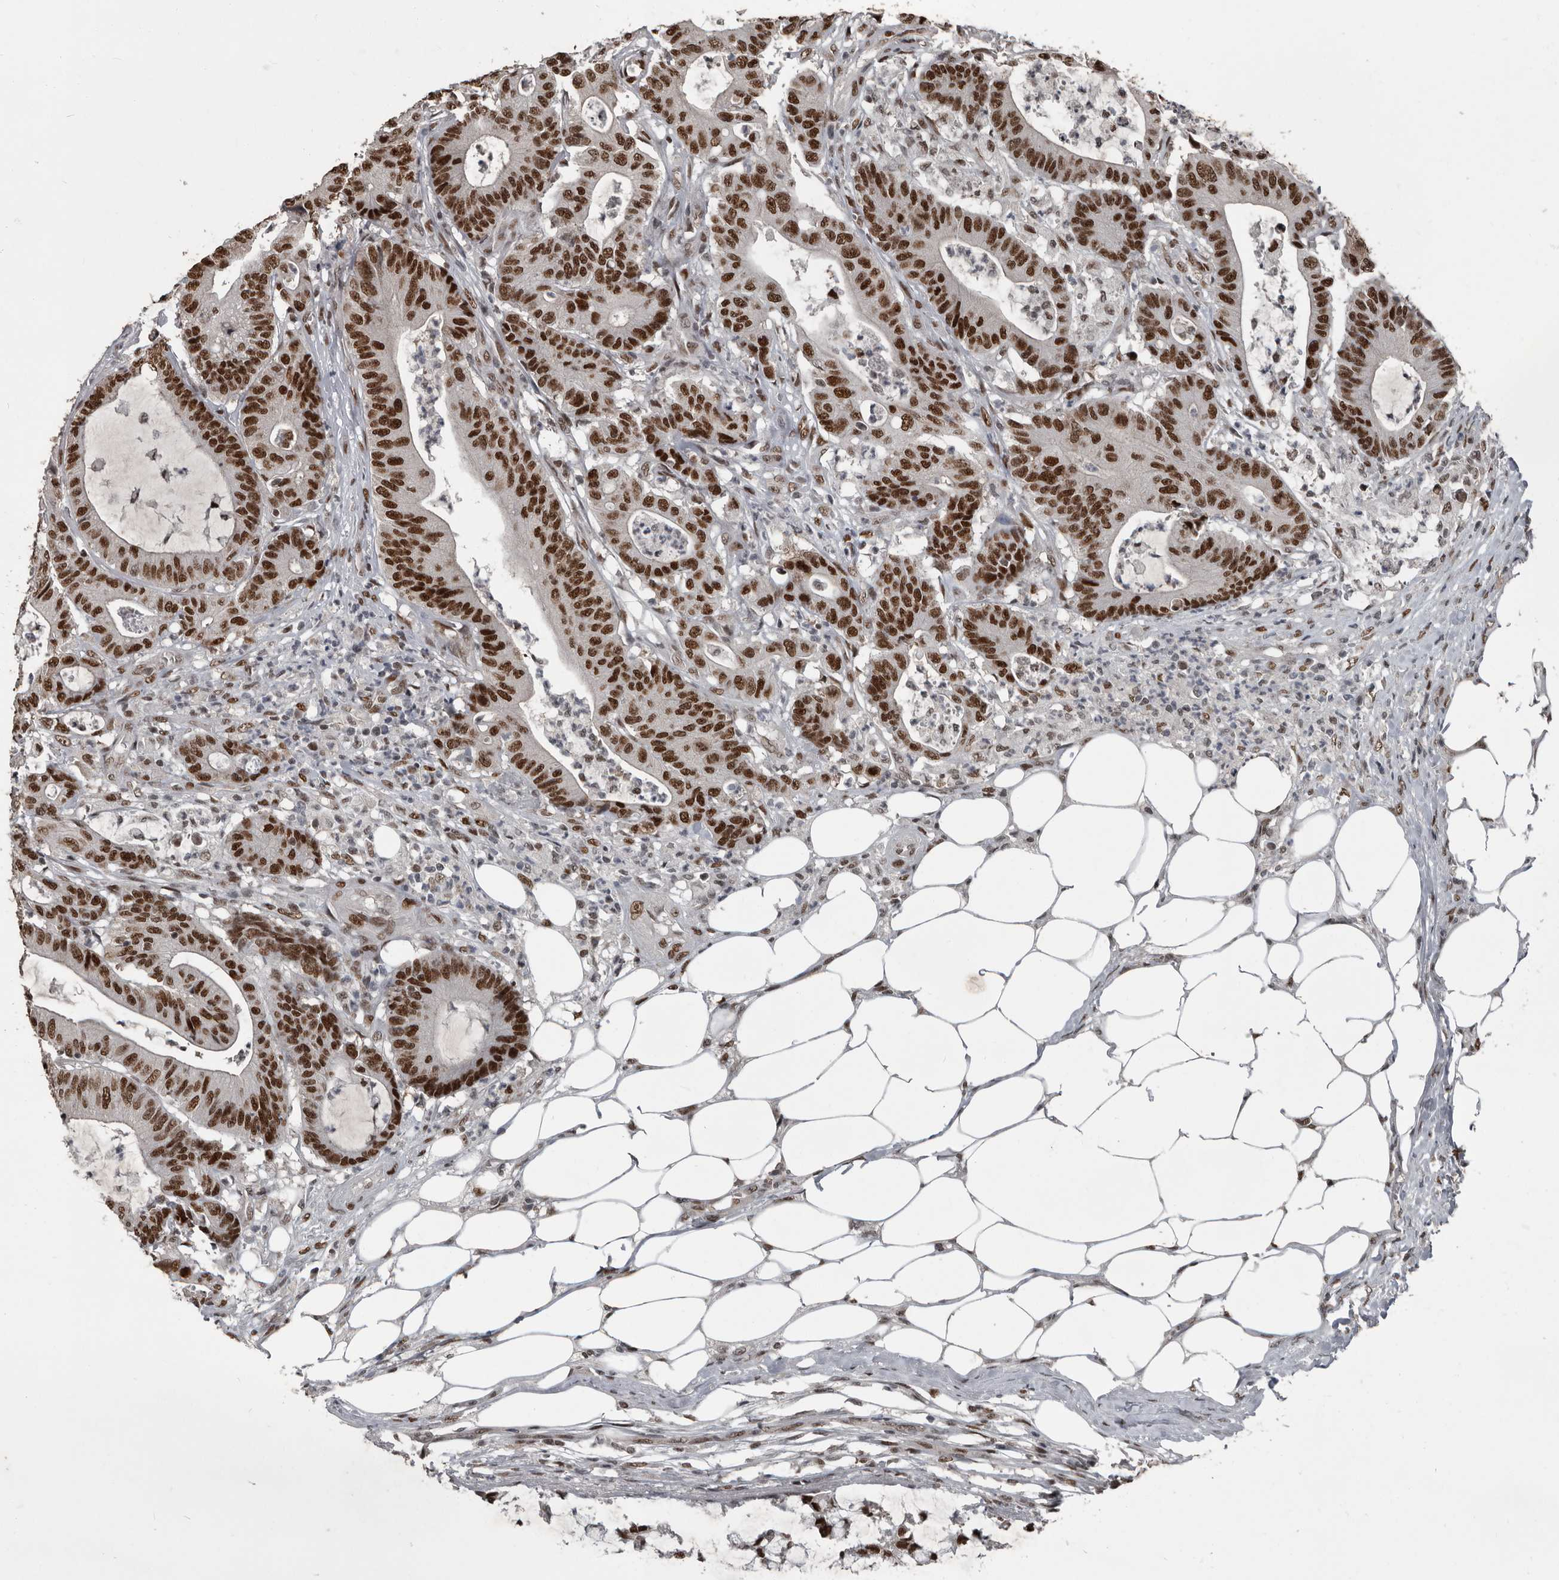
{"staining": {"intensity": "strong", "quantity": ">75%", "location": "nuclear"}, "tissue": "colorectal cancer", "cell_type": "Tumor cells", "image_type": "cancer", "snomed": [{"axis": "morphology", "description": "Adenocarcinoma, NOS"}, {"axis": "topography", "description": "Colon"}], "caption": "IHC photomicrograph of human adenocarcinoma (colorectal) stained for a protein (brown), which reveals high levels of strong nuclear expression in approximately >75% of tumor cells.", "gene": "CHD1L", "patient": {"sex": "female", "age": 84}}